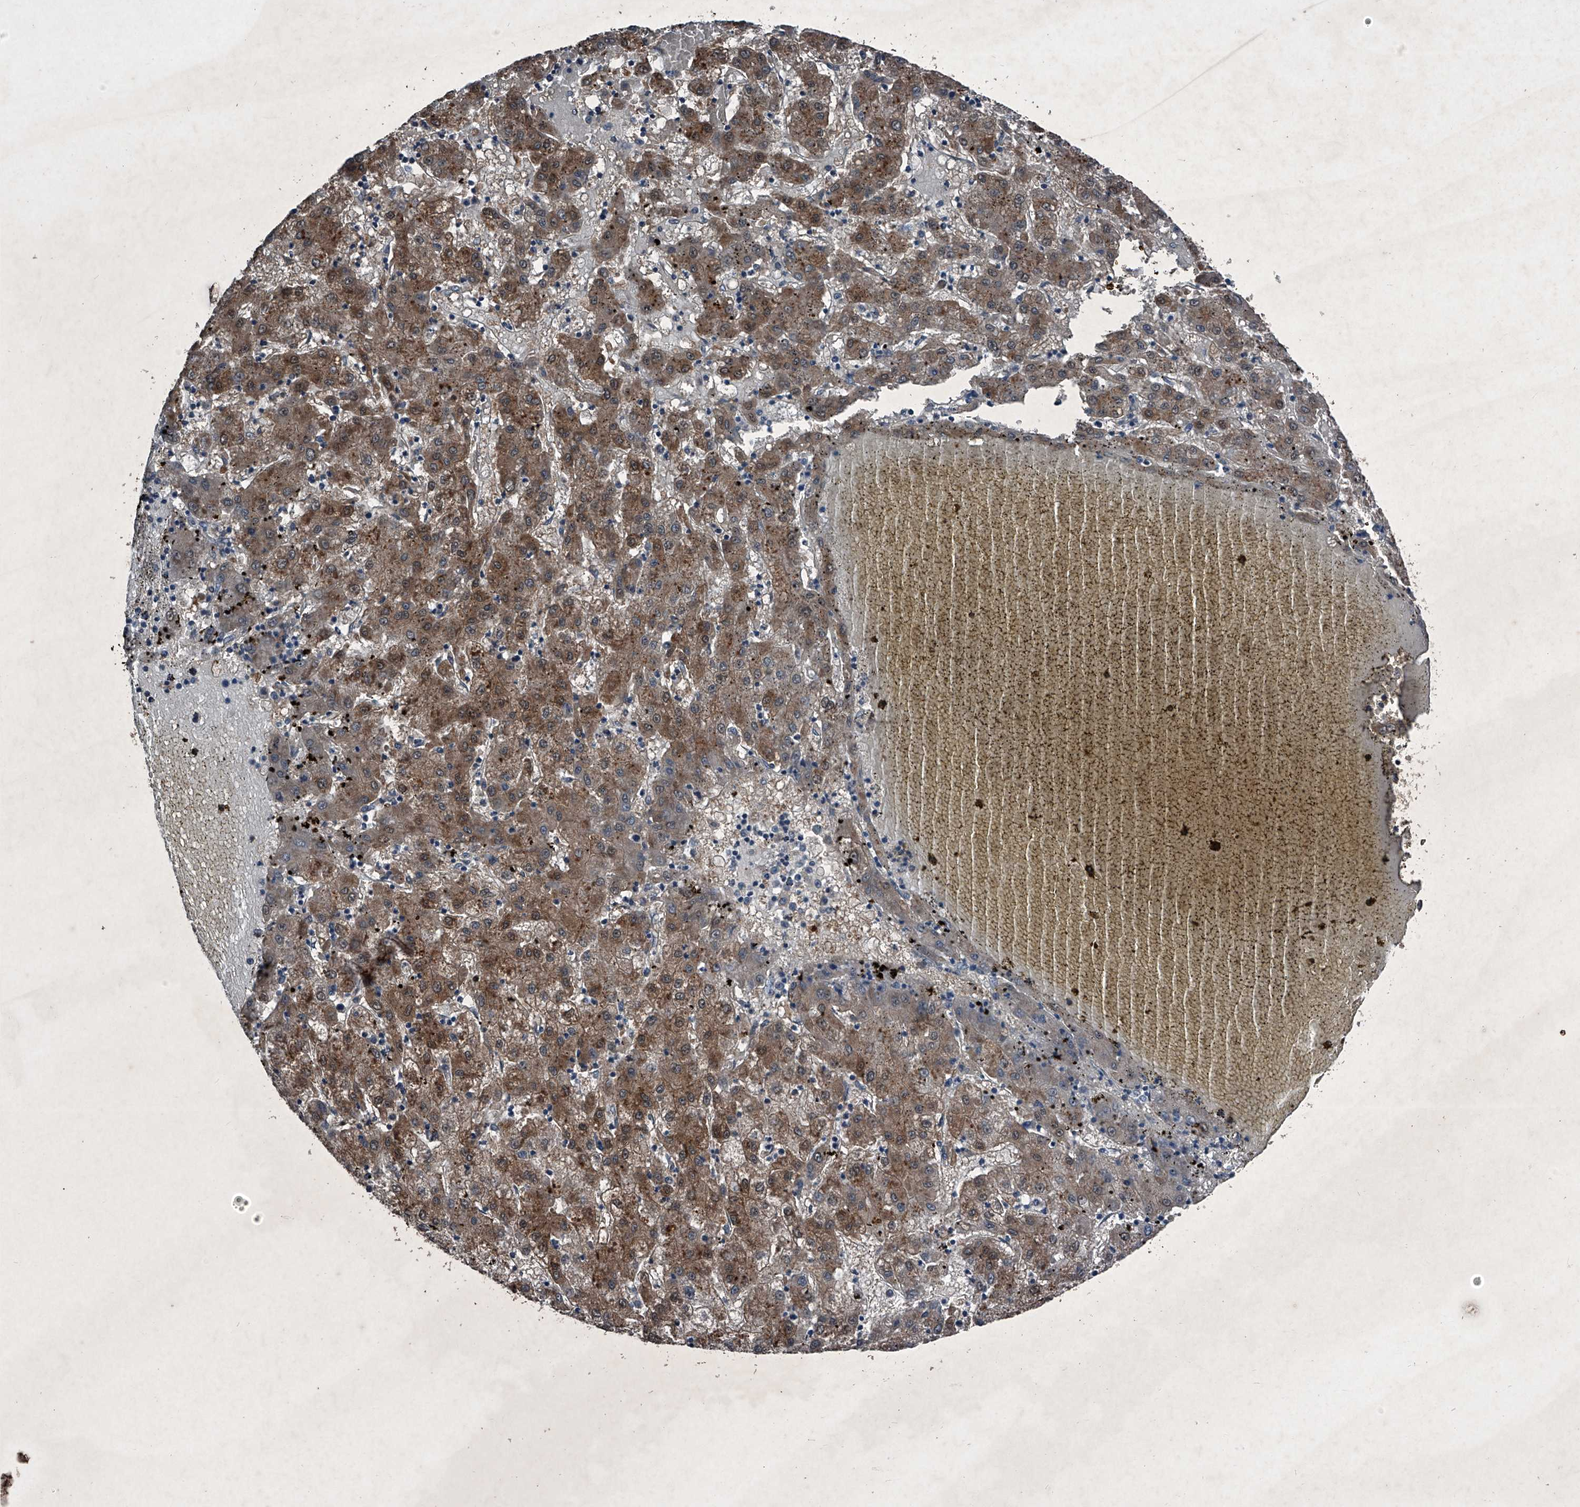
{"staining": {"intensity": "moderate", "quantity": ">75%", "location": "cytoplasmic/membranous"}, "tissue": "liver cancer", "cell_type": "Tumor cells", "image_type": "cancer", "snomed": [{"axis": "morphology", "description": "Carcinoma, Hepatocellular, NOS"}, {"axis": "topography", "description": "Liver"}], "caption": "Protein expression analysis of hepatocellular carcinoma (liver) shows moderate cytoplasmic/membranous positivity in approximately >75% of tumor cells.", "gene": "MAPKAP1", "patient": {"sex": "male", "age": 72}}